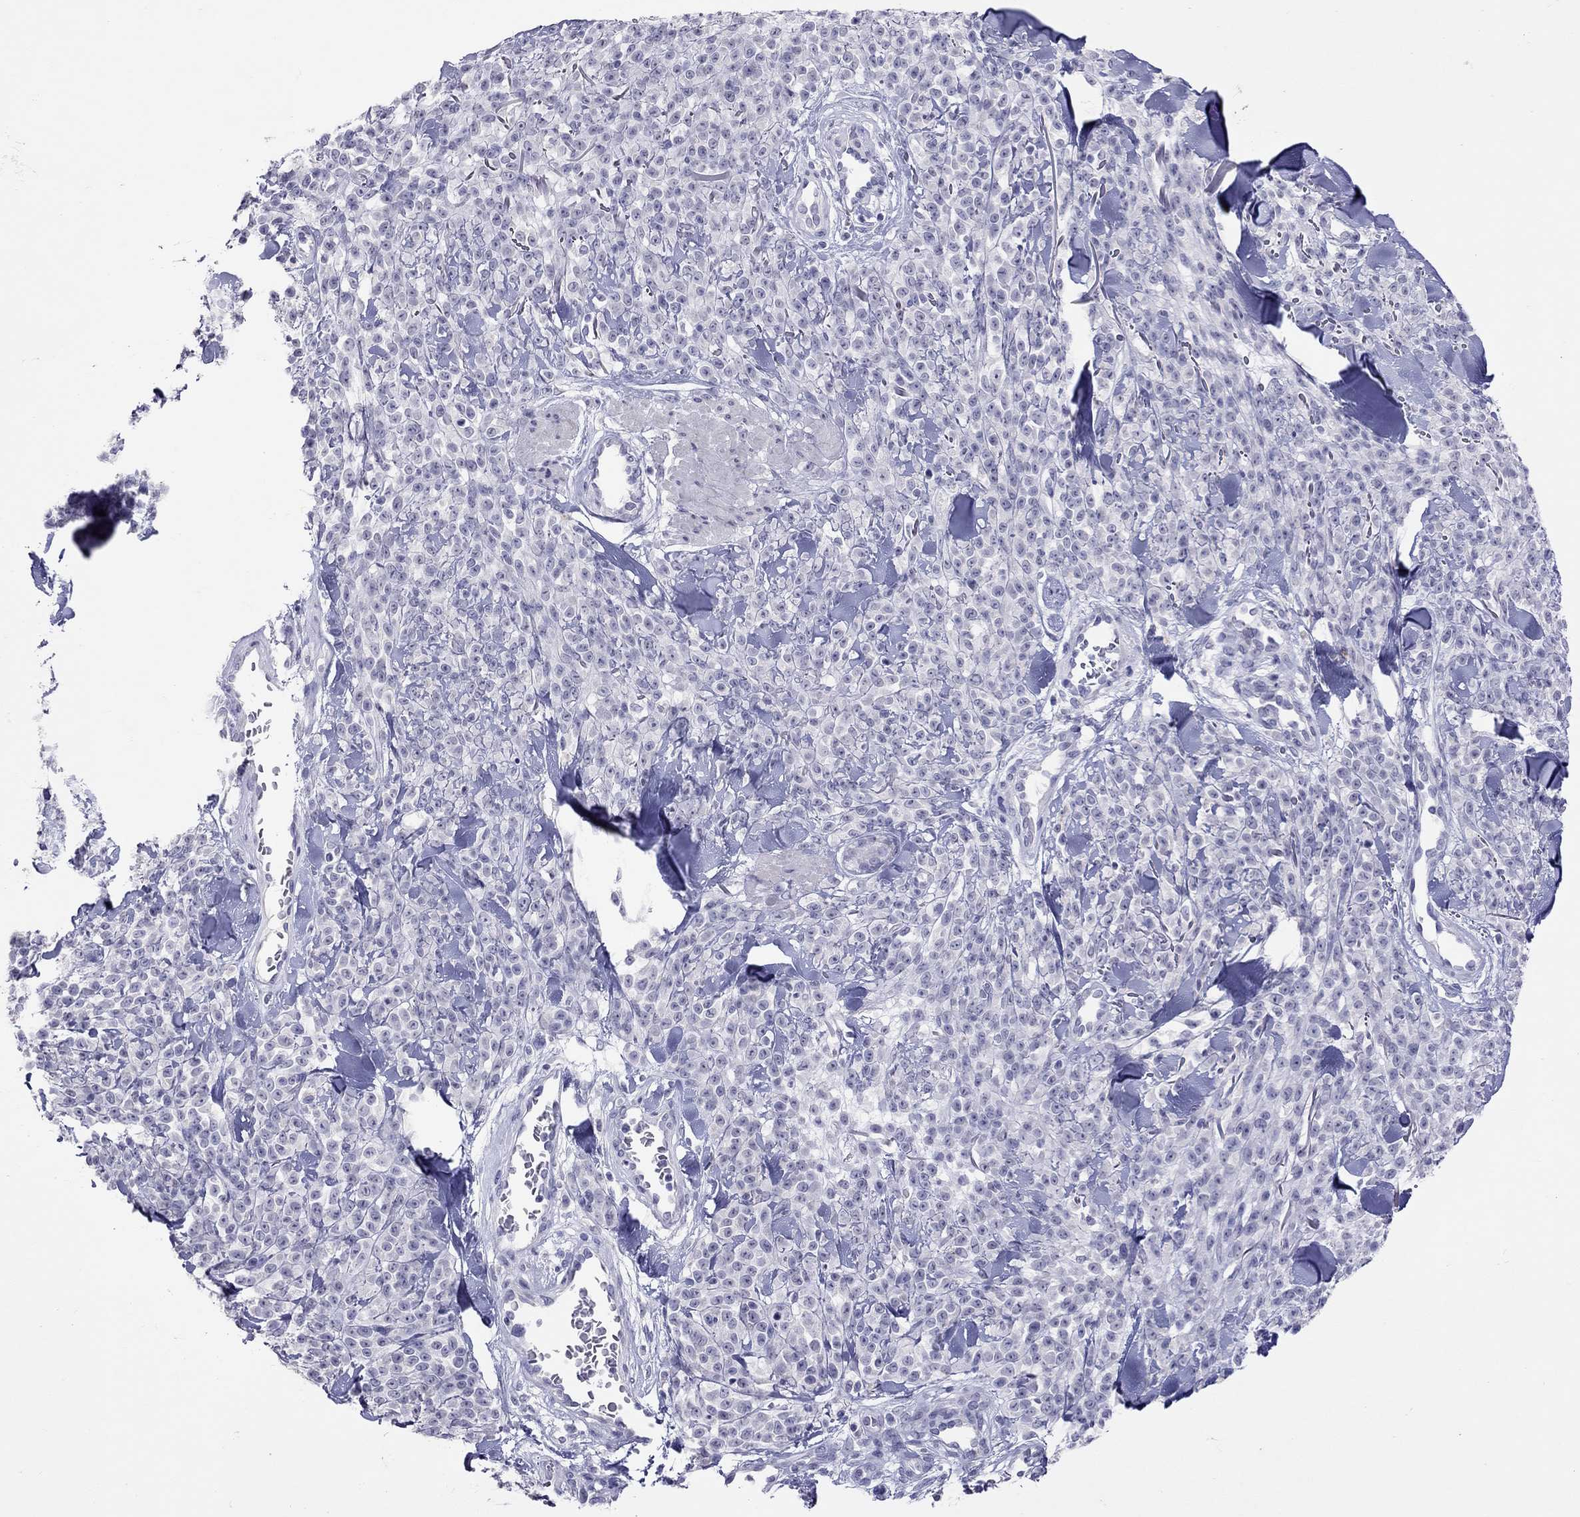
{"staining": {"intensity": "negative", "quantity": "none", "location": "none"}, "tissue": "melanoma", "cell_type": "Tumor cells", "image_type": "cancer", "snomed": [{"axis": "morphology", "description": "Malignant melanoma, NOS"}, {"axis": "topography", "description": "Skin"}, {"axis": "topography", "description": "Skin of trunk"}], "caption": "The immunohistochemistry histopathology image has no significant expression in tumor cells of malignant melanoma tissue. (Stains: DAB immunohistochemistry (IHC) with hematoxylin counter stain, Microscopy: brightfield microscopy at high magnification).", "gene": "SLAMF1", "patient": {"sex": "male", "age": 74}}